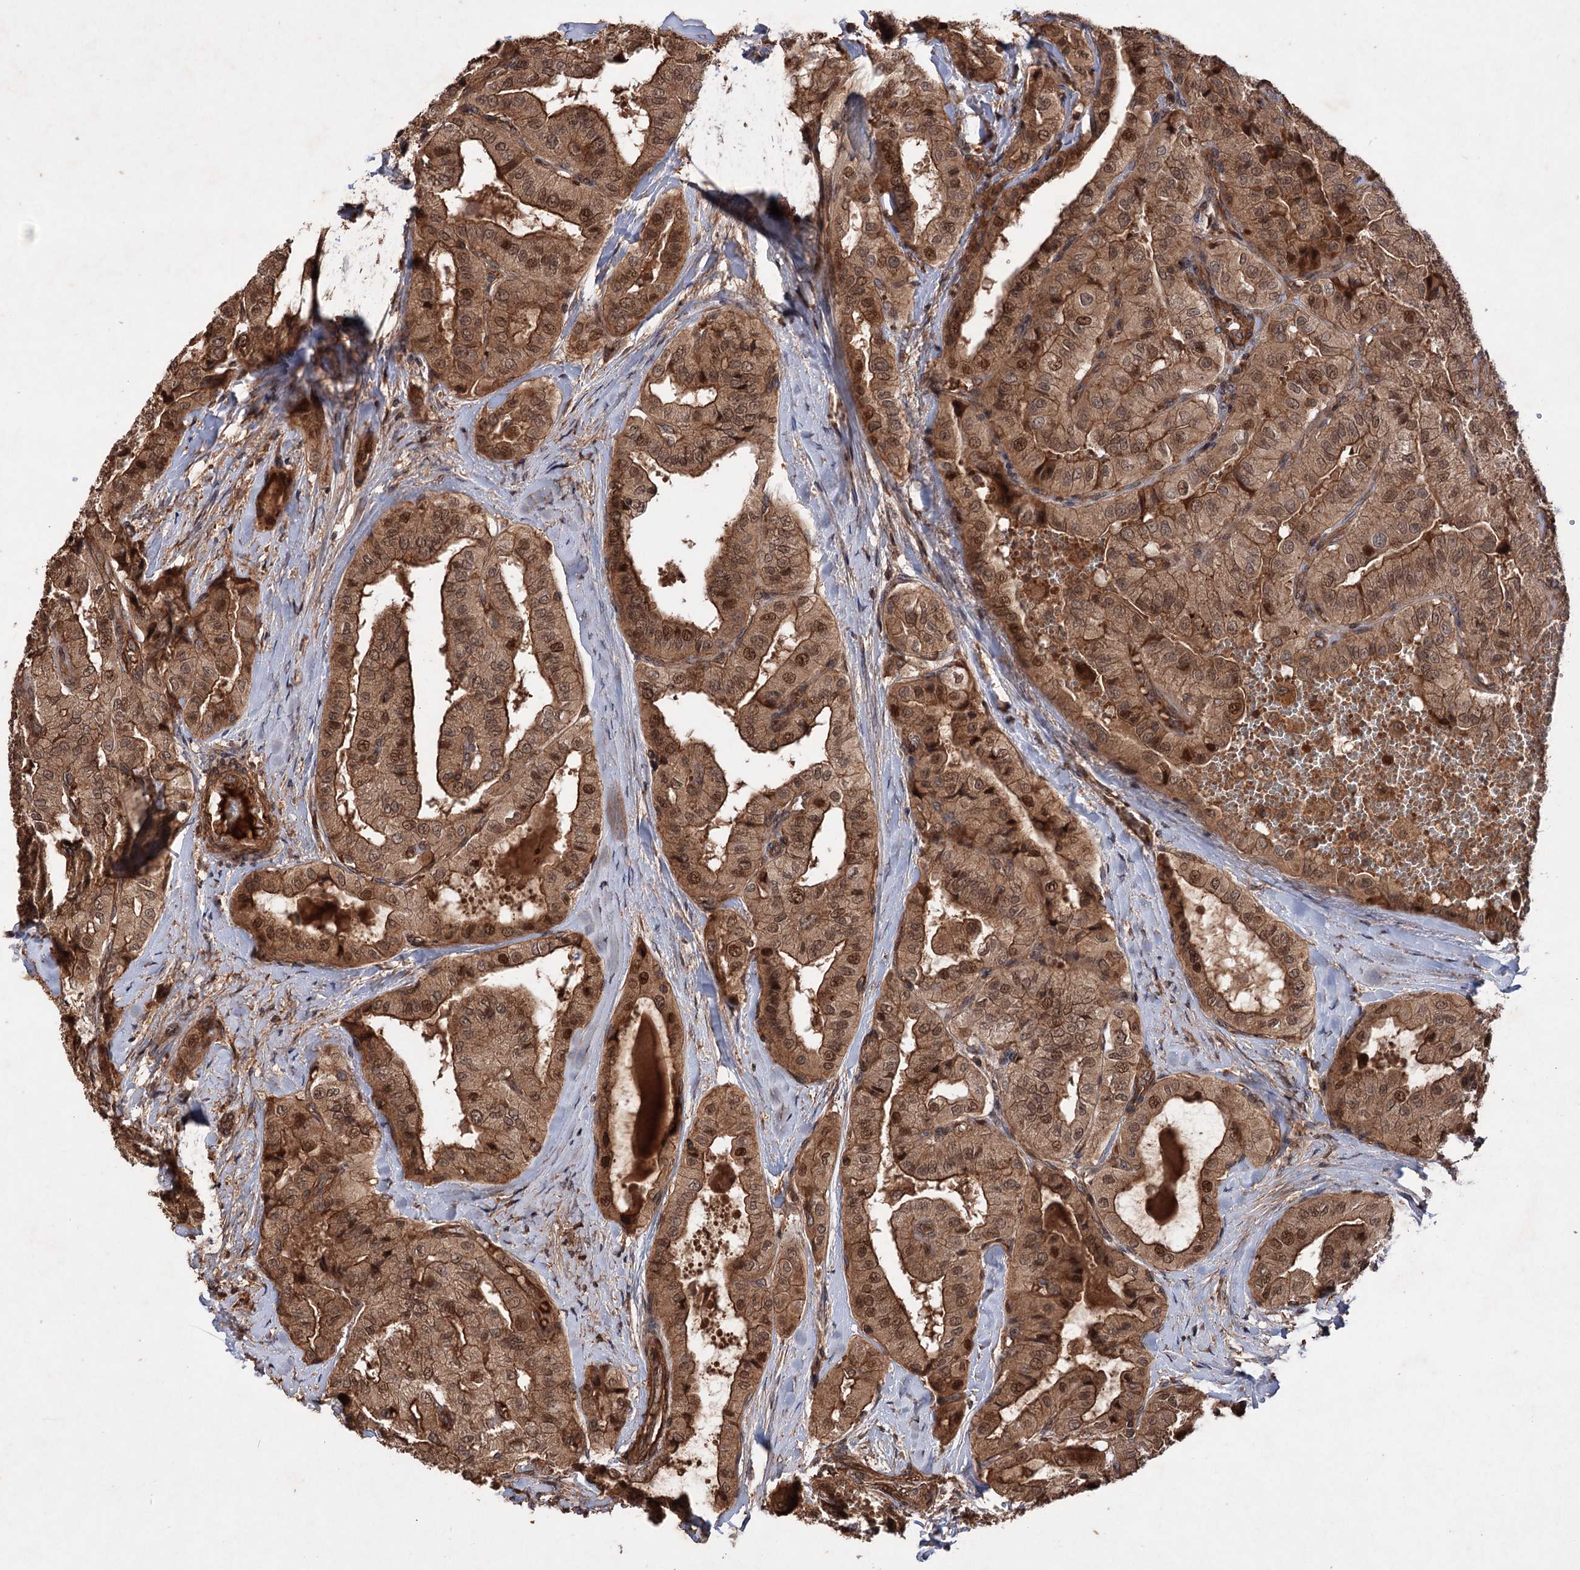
{"staining": {"intensity": "strong", "quantity": ">75%", "location": "cytoplasmic/membranous,nuclear"}, "tissue": "thyroid cancer", "cell_type": "Tumor cells", "image_type": "cancer", "snomed": [{"axis": "morphology", "description": "Papillary adenocarcinoma, NOS"}, {"axis": "topography", "description": "Thyroid gland"}], "caption": "Protein staining demonstrates strong cytoplasmic/membranous and nuclear staining in about >75% of tumor cells in thyroid cancer (papillary adenocarcinoma).", "gene": "ADK", "patient": {"sex": "female", "age": 59}}